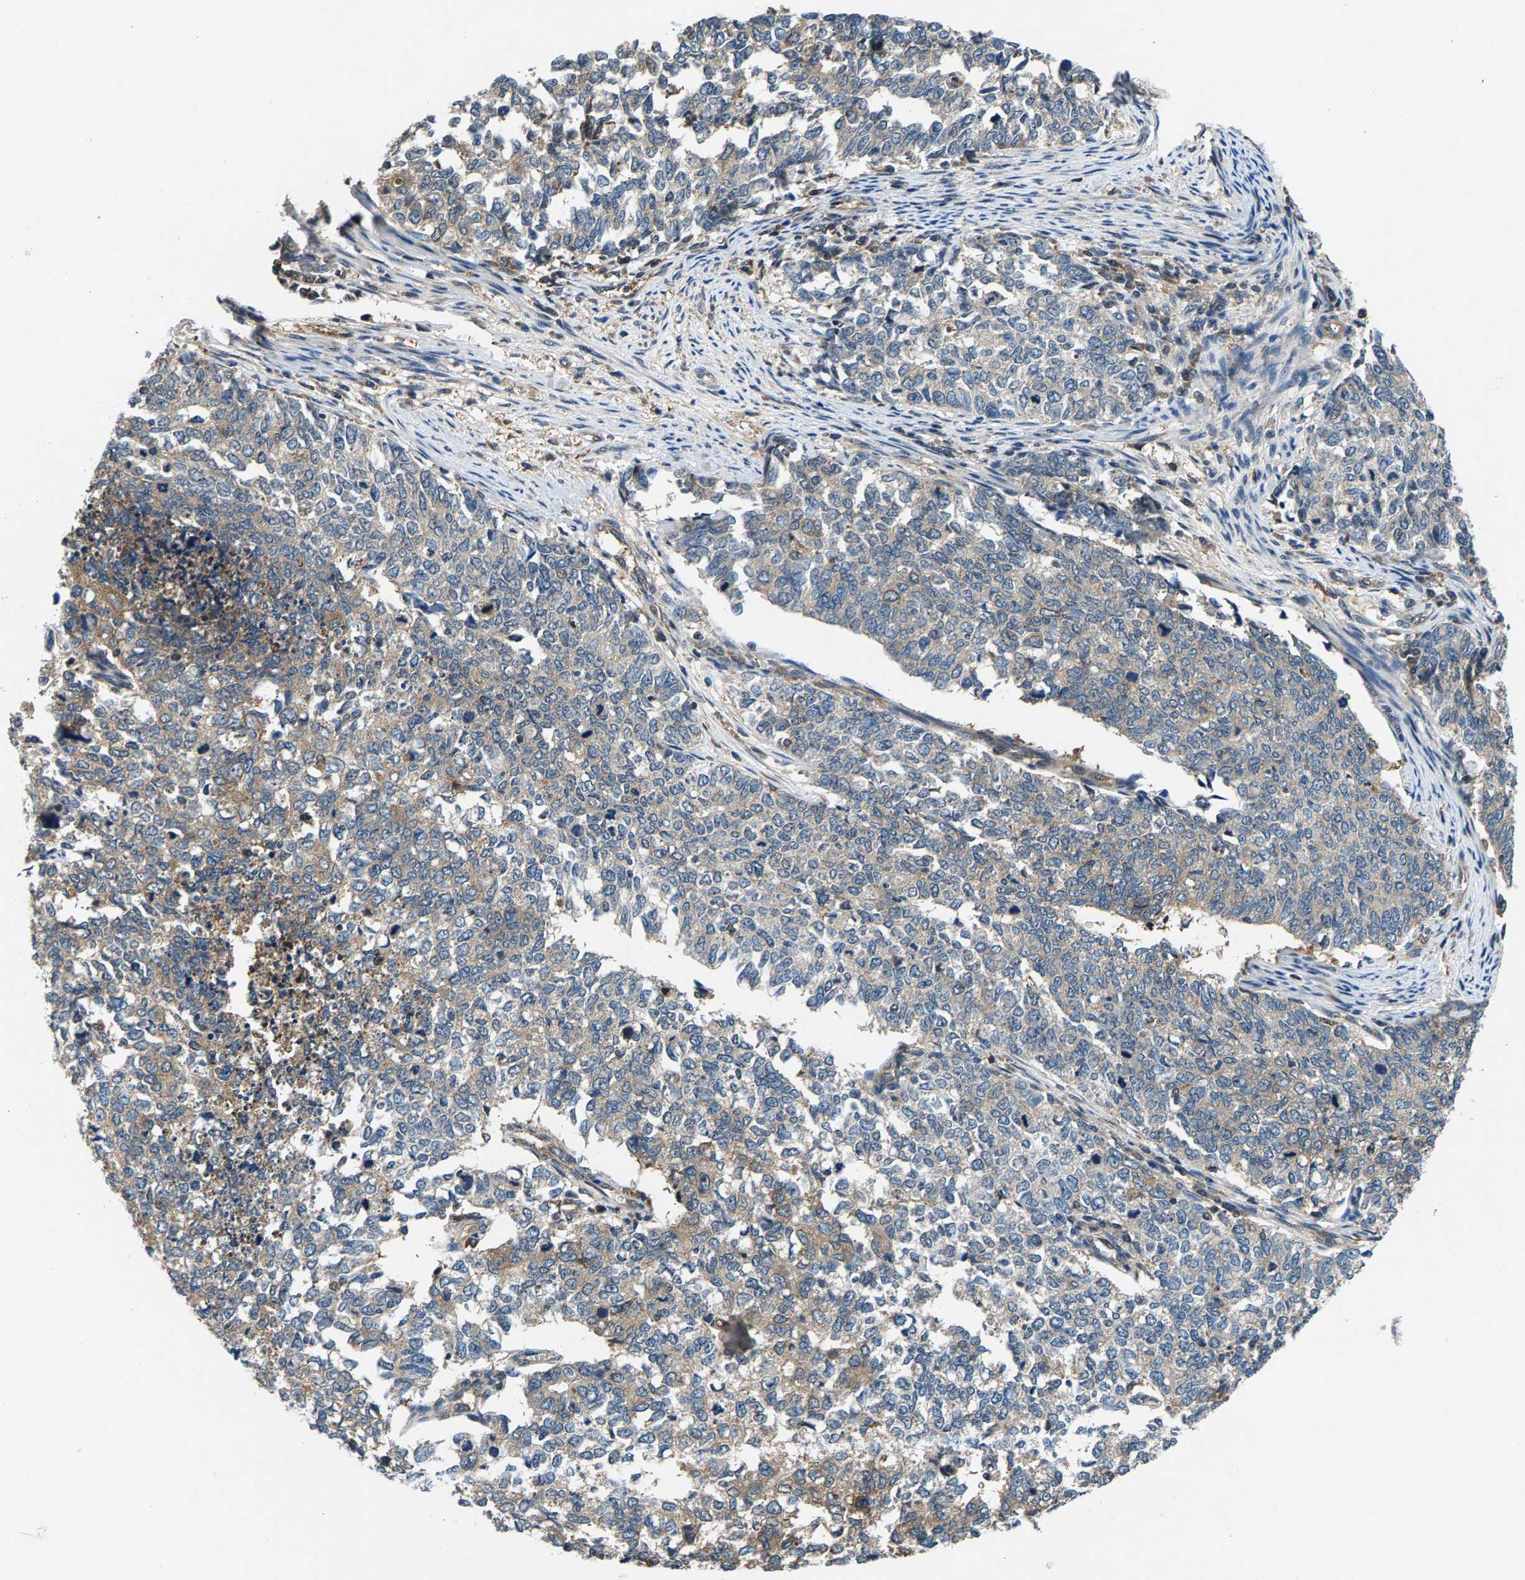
{"staining": {"intensity": "weak", "quantity": "<25%", "location": "cytoplasmic/membranous"}, "tissue": "cervical cancer", "cell_type": "Tumor cells", "image_type": "cancer", "snomed": [{"axis": "morphology", "description": "Squamous cell carcinoma, NOS"}, {"axis": "topography", "description": "Cervix"}], "caption": "Immunohistochemistry (IHC) photomicrograph of cervical cancer (squamous cell carcinoma) stained for a protein (brown), which shows no expression in tumor cells.", "gene": "FAM78A", "patient": {"sex": "female", "age": 63}}